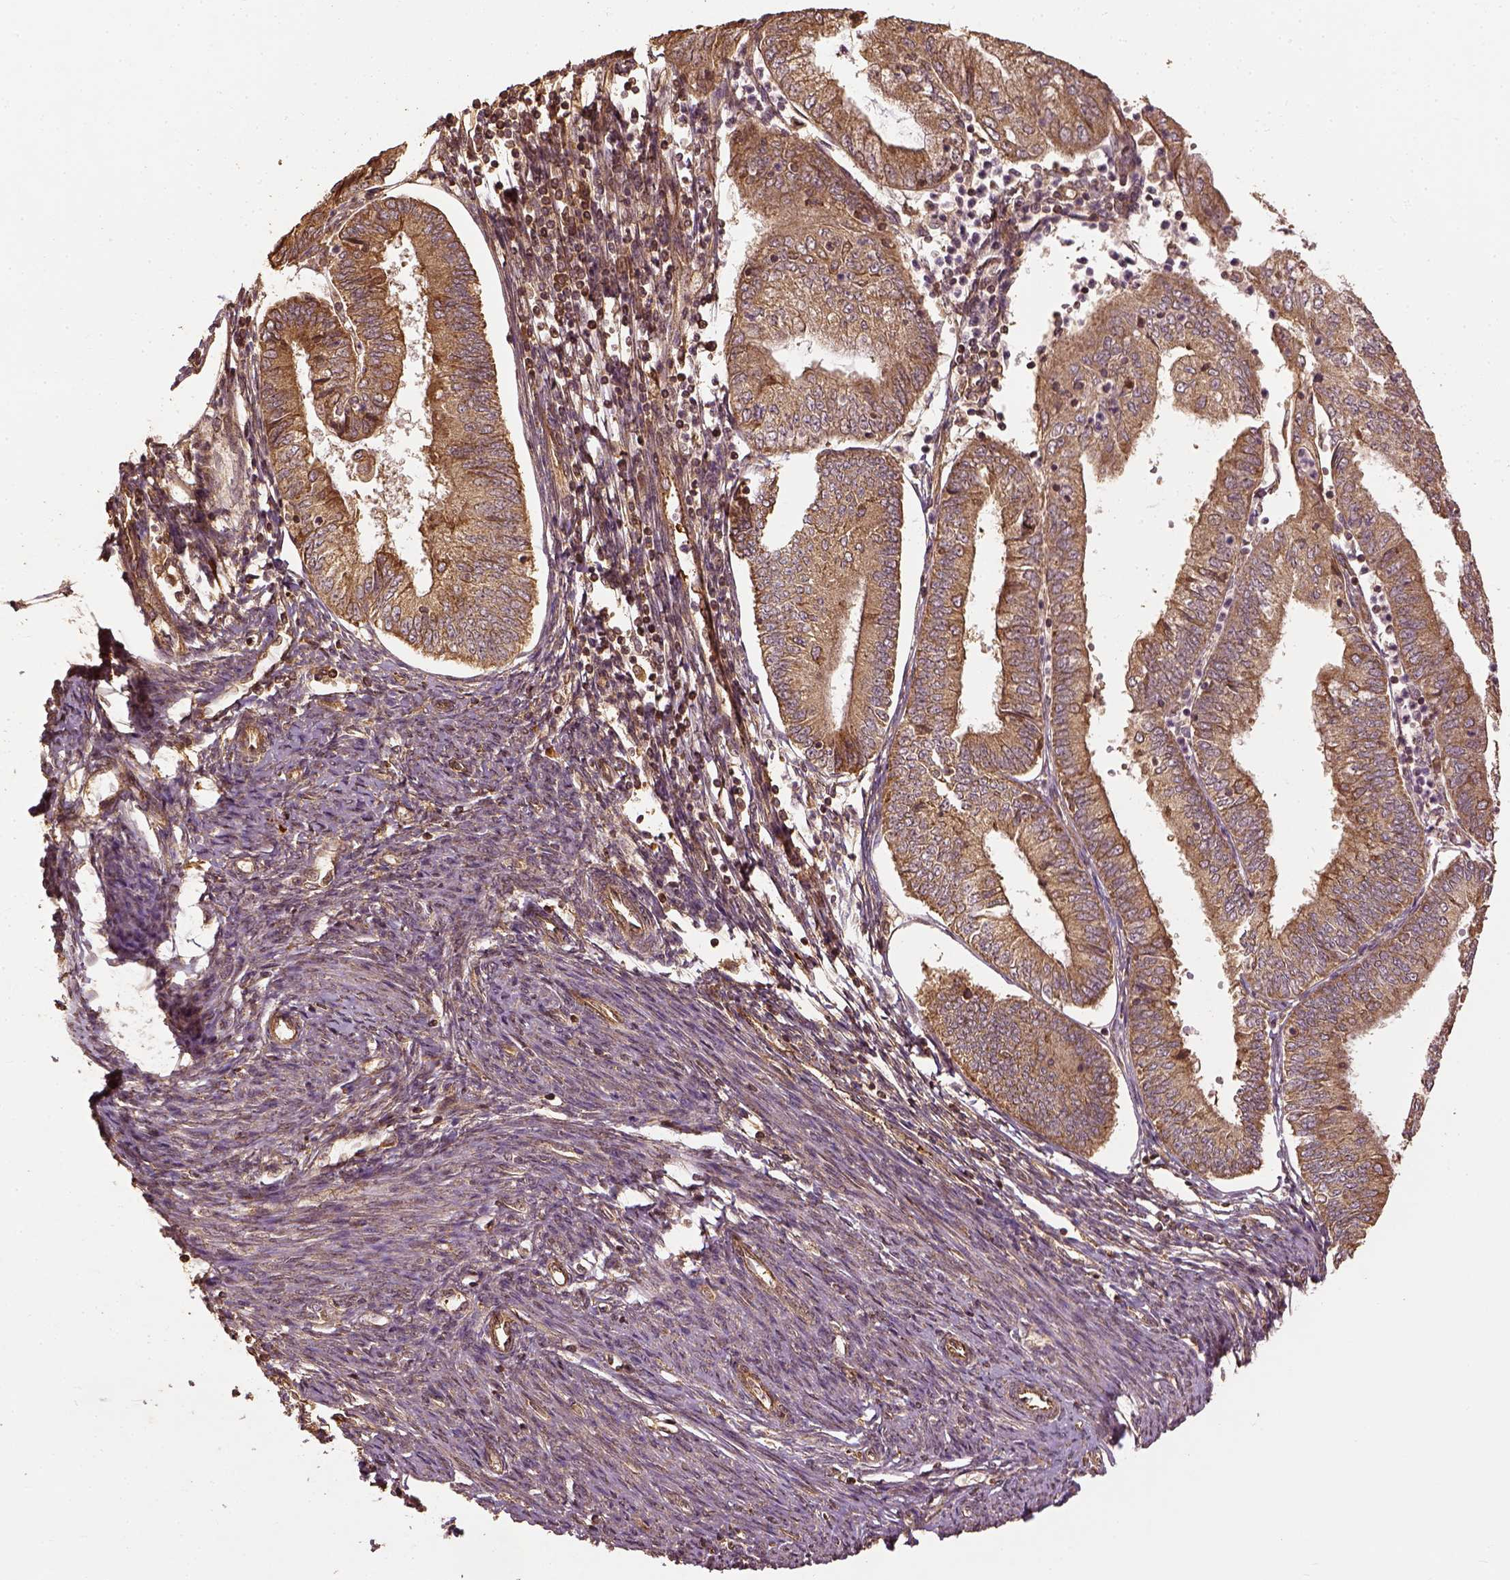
{"staining": {"intensity": "moderate", "quantity": "25%-75%", "location": "cytoplasmic/membranous"}, "tissue": "endometrial cancer", "cell_type": "Tumor cells", "image_type": "cancer", "snomed": [{"axis": "morphology", "description": "Adenocarcinoma, NOS"}, {"axis": "topography", "description": "Endometrium"}], "caption": "This photomicrograph shows endometrial adenocarcinoma stained with IHC to label a protein in brown. The cytoplasmic/membranous of tumor cells show moderate positivity for the protein. Nuclei are counter-stained blue.", "gene": "VEGFA", "patient": {"sex": "female", "age": 55}}